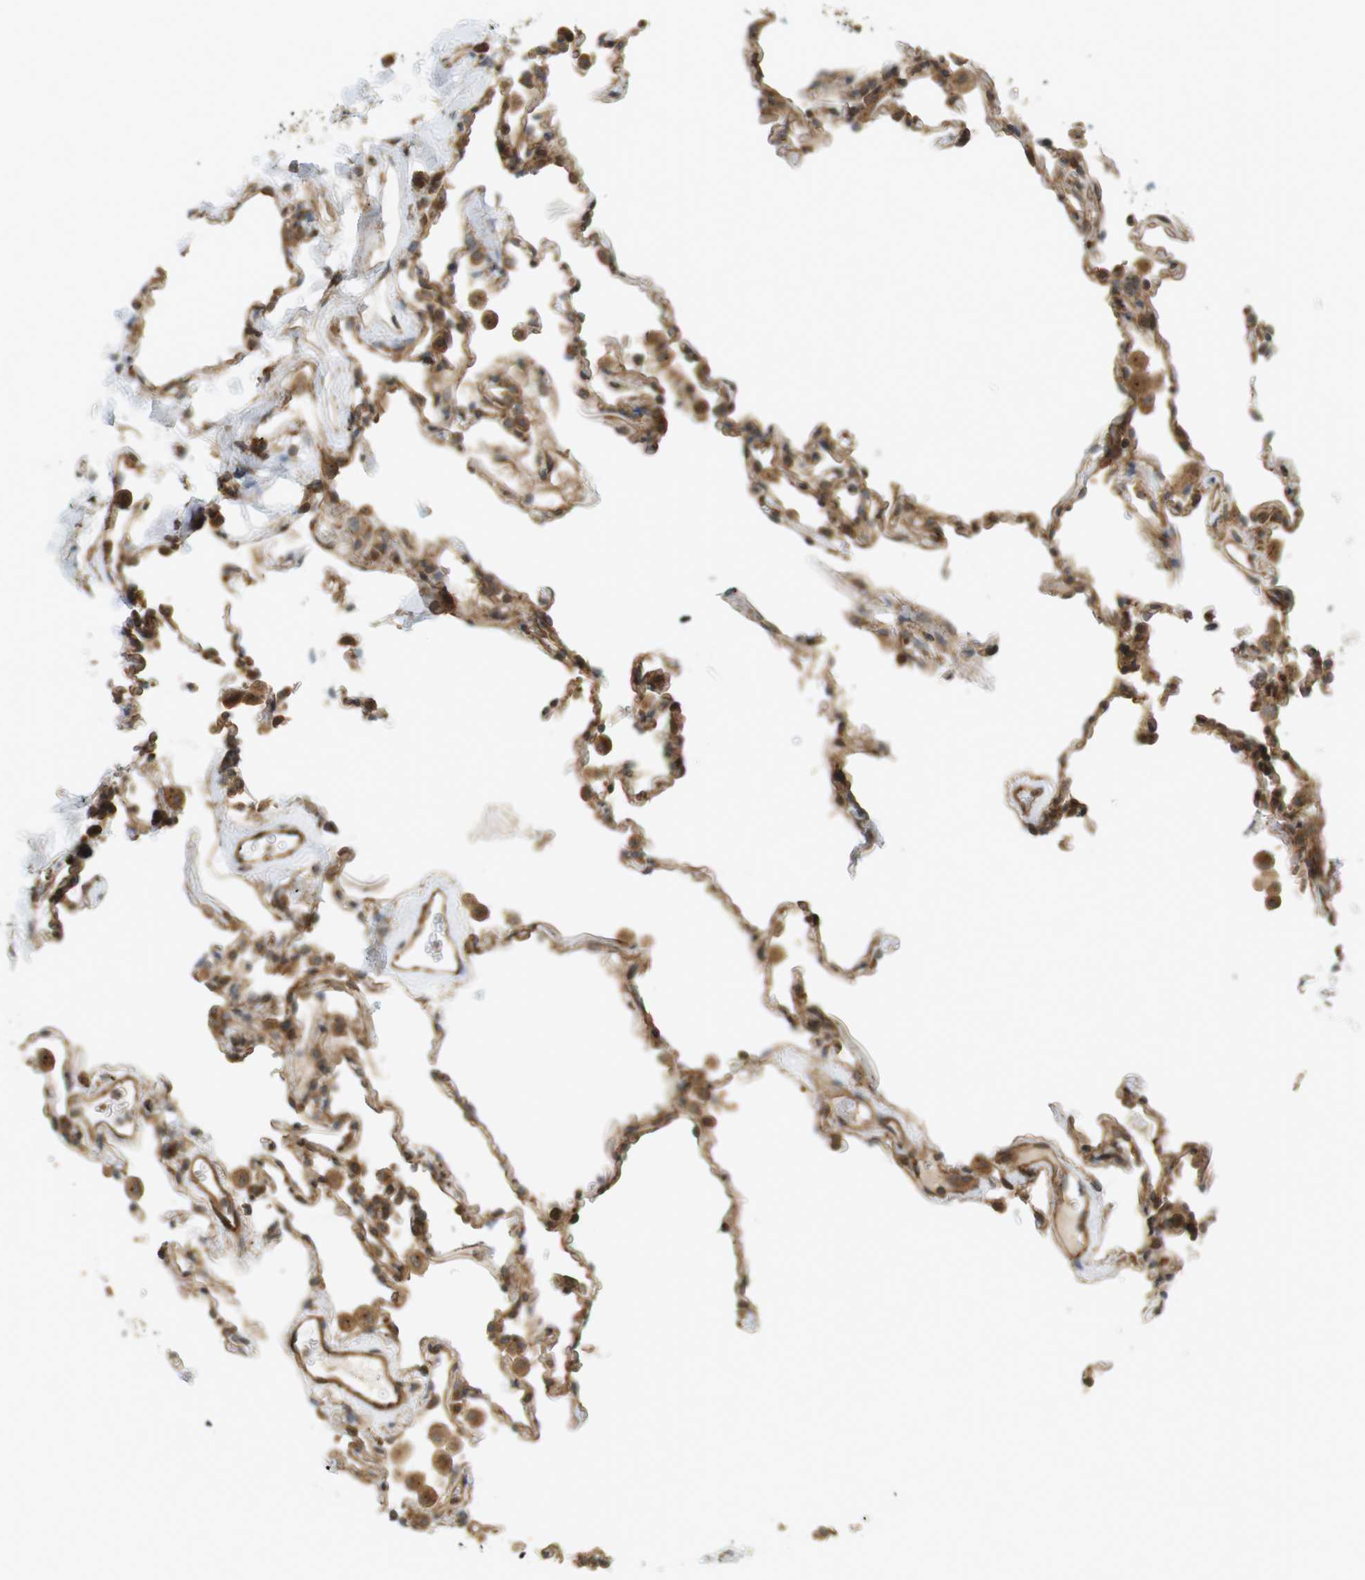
{"staining": {"intensity": "moderate", "quantity": "25%-75%", "location": "cytoplasmic/membranous"}, "tissue": "lung", "cell_type": "Alveolar cells", "image_type": "normal", "snomed": [{"axis": "morphology", "description": "Normal tissue, NOS"}, {"axis": "morphology", "description": "Soft tissue tumor metastatic"}, {"axis": "topography", "description": "Lung"}], "caption": "Immunohistochemical staining of unremarkable lung demonstrates medium levels of moderate cytoplasmic/membranous expression in about 25%-75% of alveolar cells.", "gene": "PA2G4", "patient": {"sex": "male", "age": 59}}